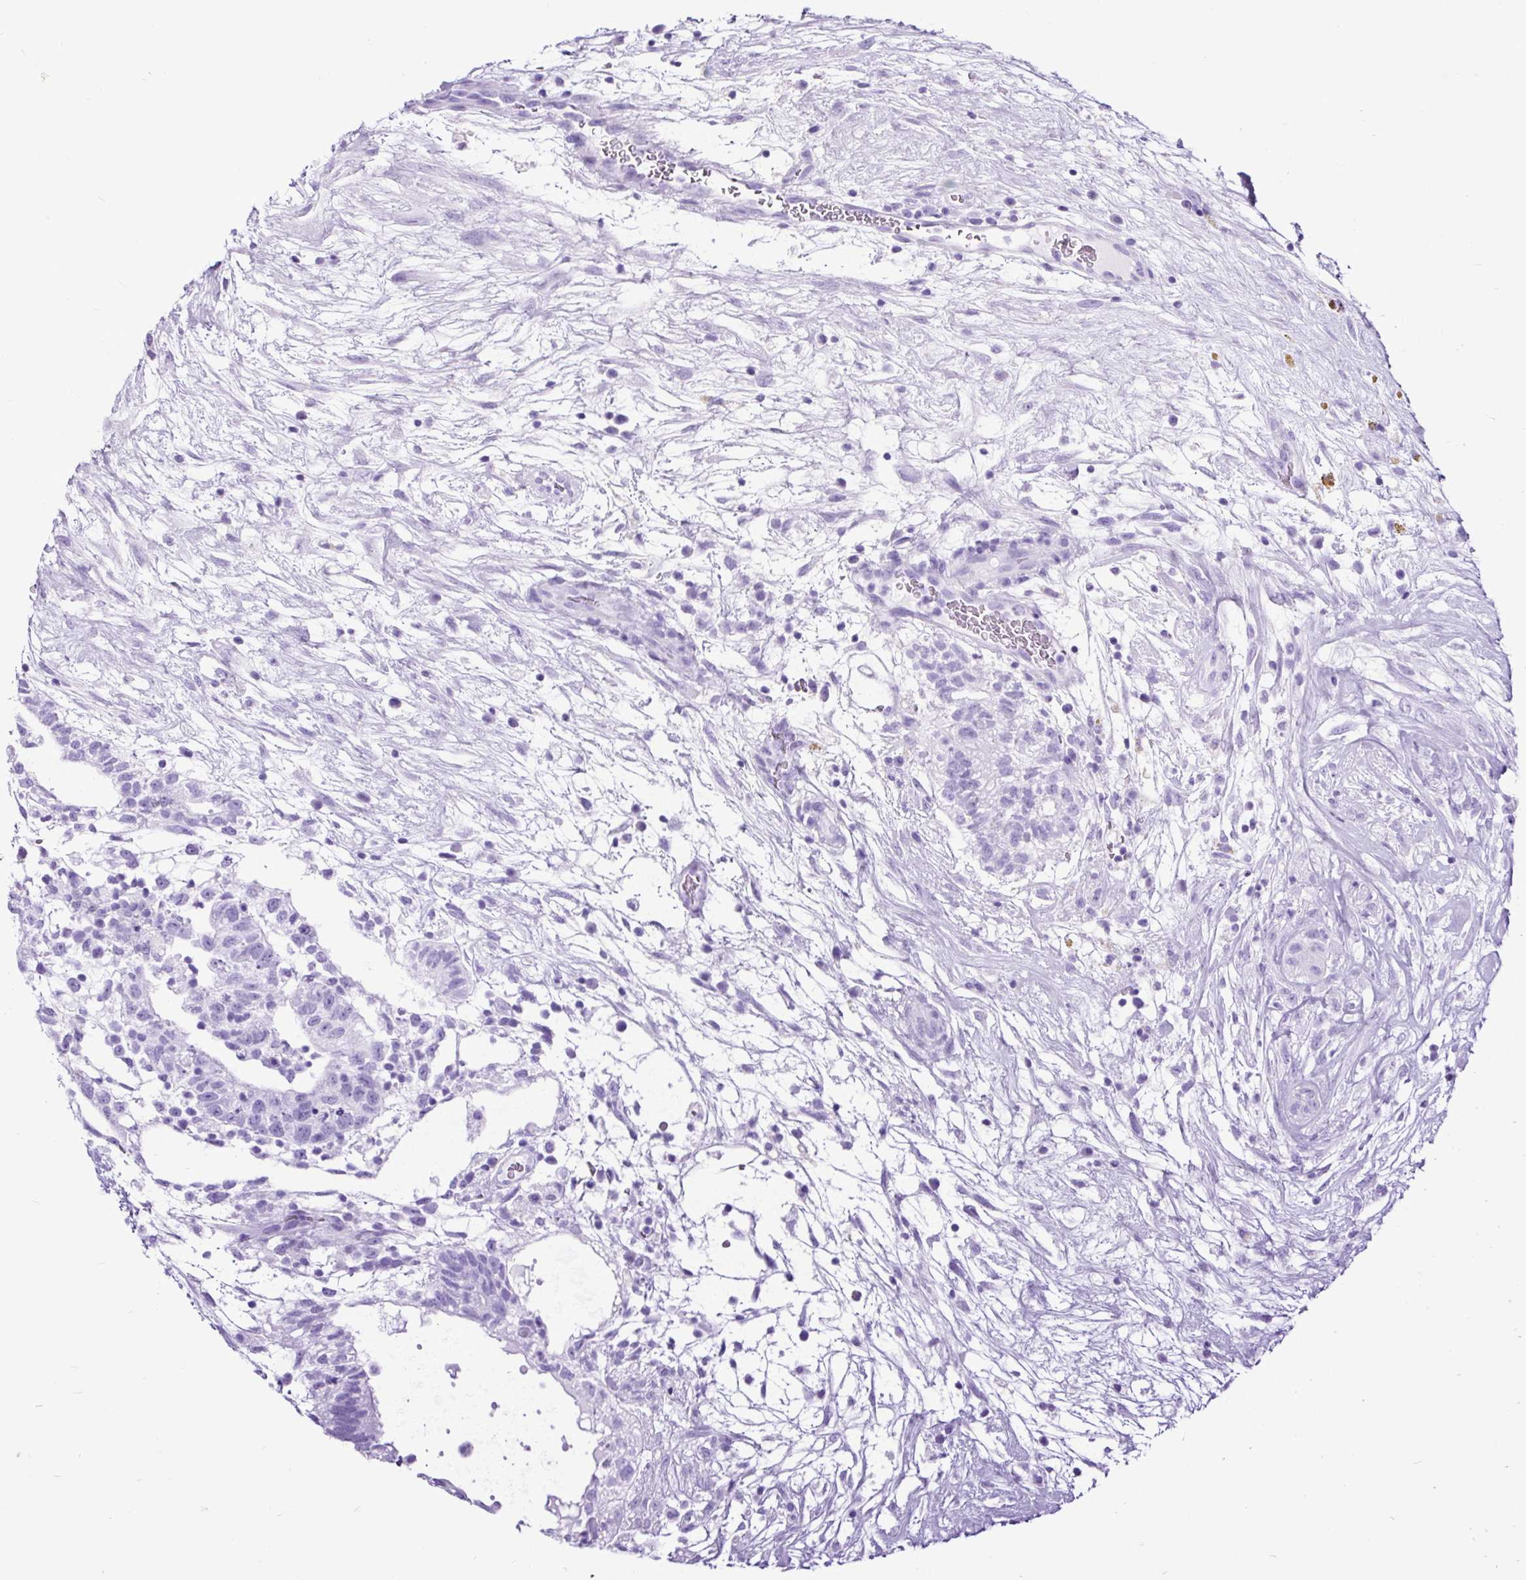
{"staining": {"intensity": "negative", "quantity": "none", "location": "none"}, "tissue": "testis cancer", "cell_type": "Tumor cells", "image_type": "cancer", "snomed": [{"axis": "morphology", "description": "Carcinoma, Embryonal, NOS"}, {"axis": "topography", "description": "Testis"}], "caption": "This is a image of immunohistochemistry (IHC) staining of testis cancer, which shows no staining in tumor cells.", "gene": "CEL", "patient": {"sex": "male", "age": 32}}